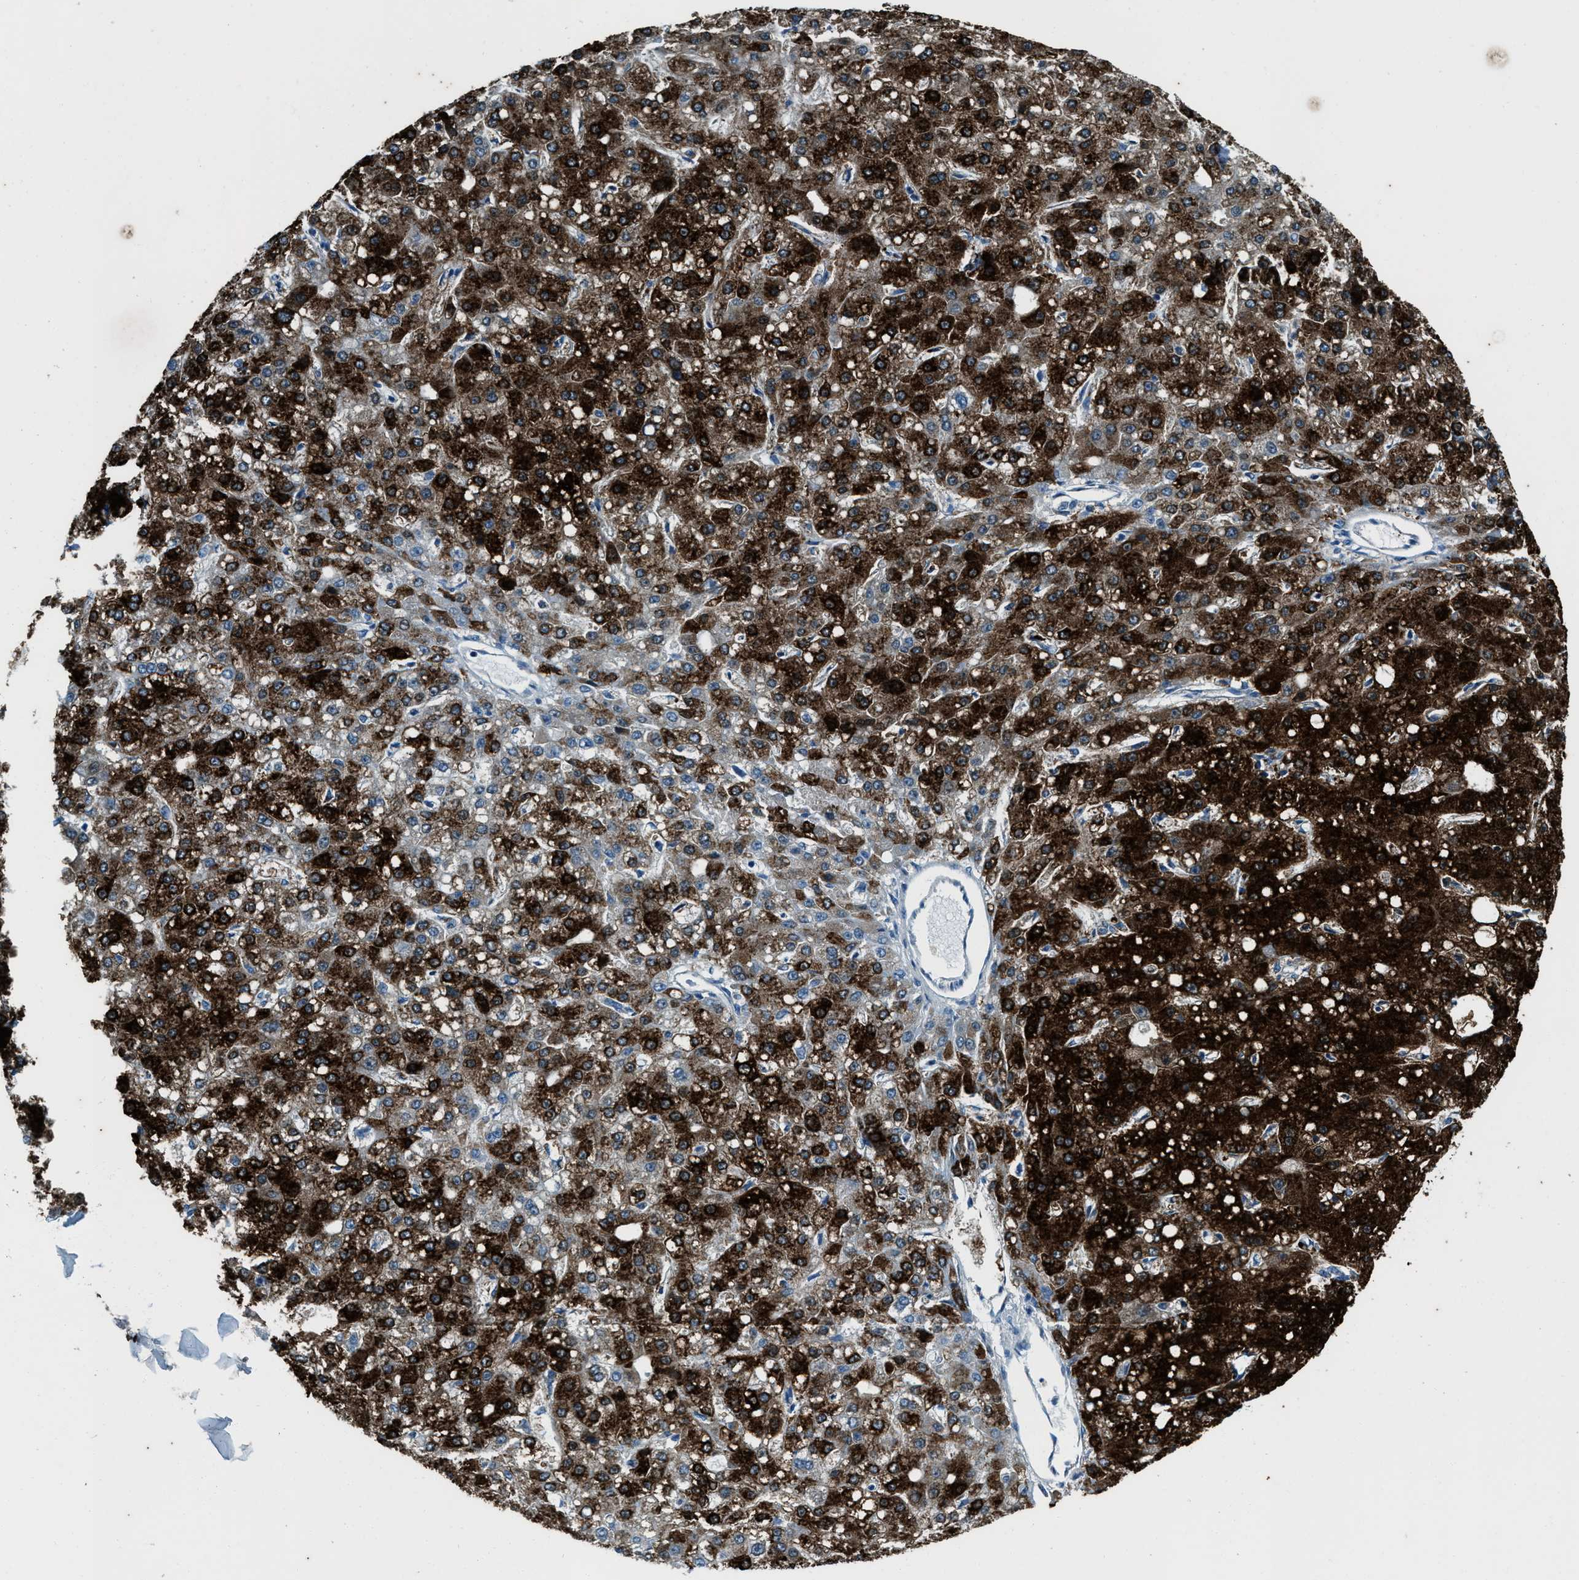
{"staining": {"intensity": "strong", "quantity": ">75%", "location": "cytoplasmic/membranous"}, "tissue": "liver cancer", "cell_type": "Tumor cells", "image_type": "cancer", "snomed": [{"axis": "morphology", "description": "Carcinoma, Hepatocellular, NOS"}, {"axis": "topography", "description": "Liver"}], "caption": "Immunohistochemistry (DAB) staining of liver cancer reveals strong cytoplasmic/membranous protein positivity in about >75% of tumor cells.", "gene": "SVIL", "patient": {"sex": "male", "age": 67}}